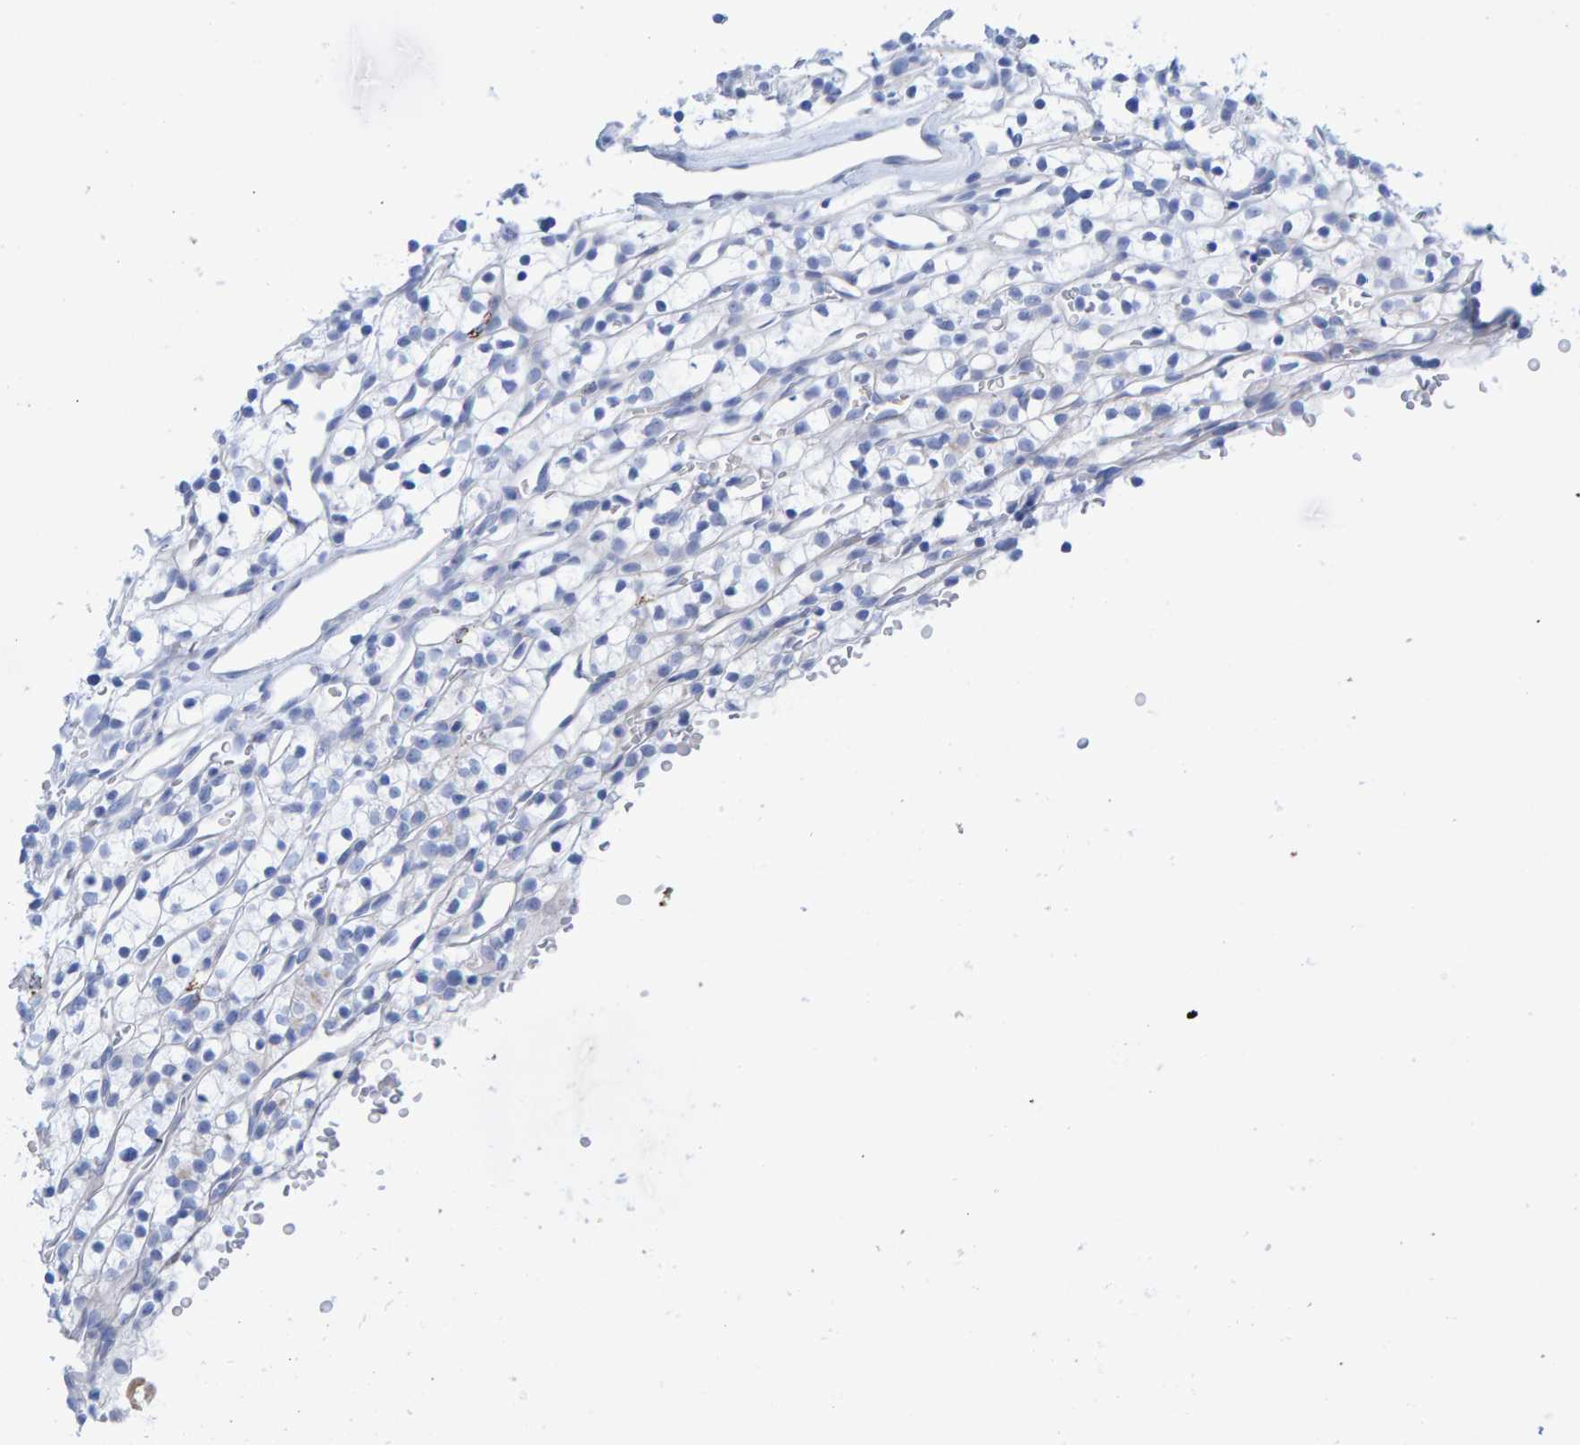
{"staining": {"intensity": "negative", "quantity": "none", "location": "none"}, "tissue": "renal cancer", "cell_type": "Tumor cells", "image_type": "cancer", "snomed": [{"axis": "morphology", "description": "Adenocarcinoma, NOS"}, {"axis": "topography", "description": "Kidney"}], "caption": "This is a histopathology image of immunohistochemistry staining of renal cancer, which shows no staining in tumor cells. The staining was performed using DAB to visualize the protein expression in brown, while the nuclei were stained in blue with hematoxylin (Magnification: 20x).", "gene": "JAKMIP3", "patient": {"sex": "female", "age": 57}}